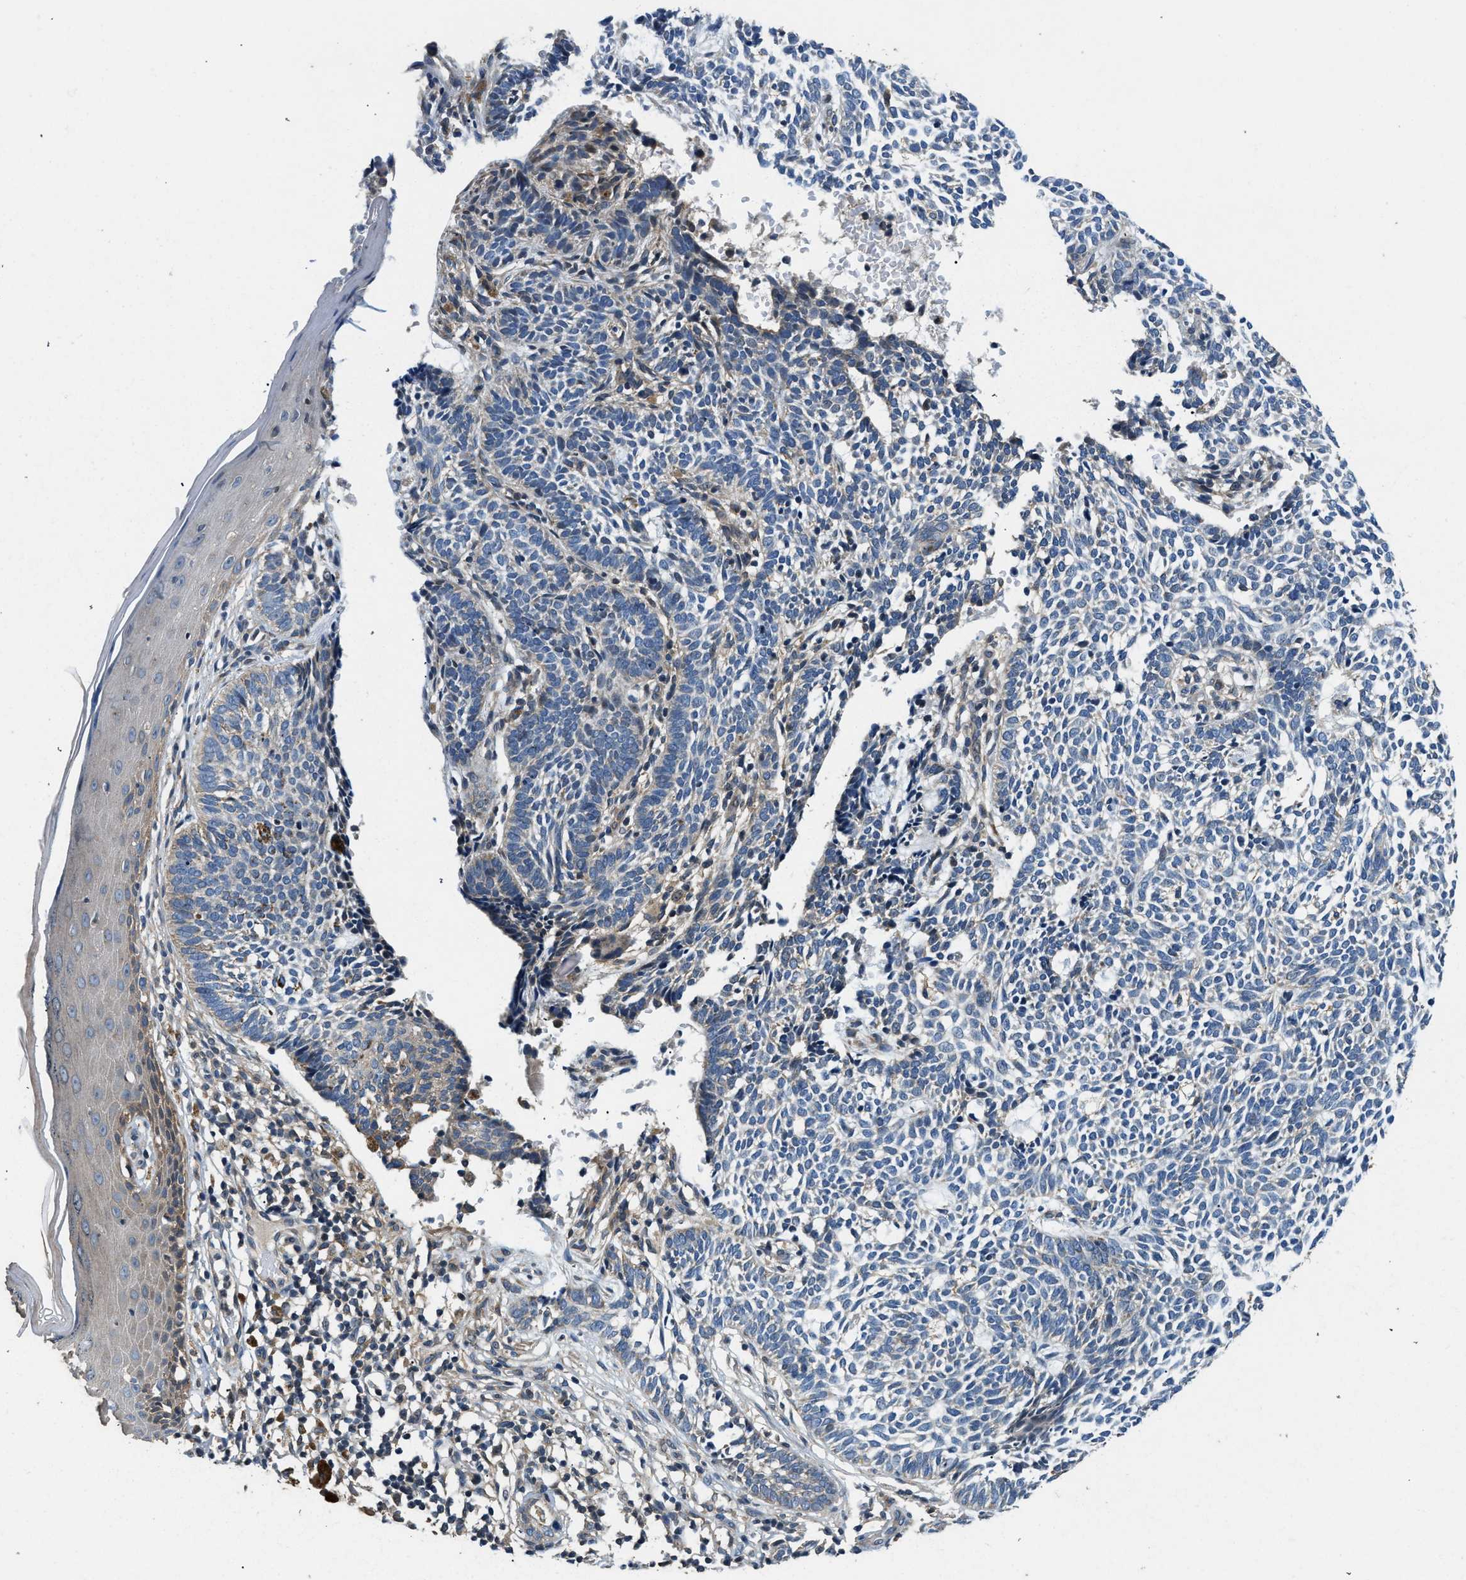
{"staining": {"intensity": "negative", "quantity": "none", "location": "none"}, "tissue": "skin cancer", "cell_type": "Tumor cells", "image_type": "cancer", "snomed": [{"axis": "morphology", "description": "Normal tissue, NOS"}, {"axis": "morphology", "description": "Basal cell carcinoma"}, {"axis": "topography", "description": "Skin"}], "caption": "Tumor cells are negative for brown protein staining in skin basal cell carcinoma.", "gene": "SSH2", "patient": {"sex": "male", "age": 87}}